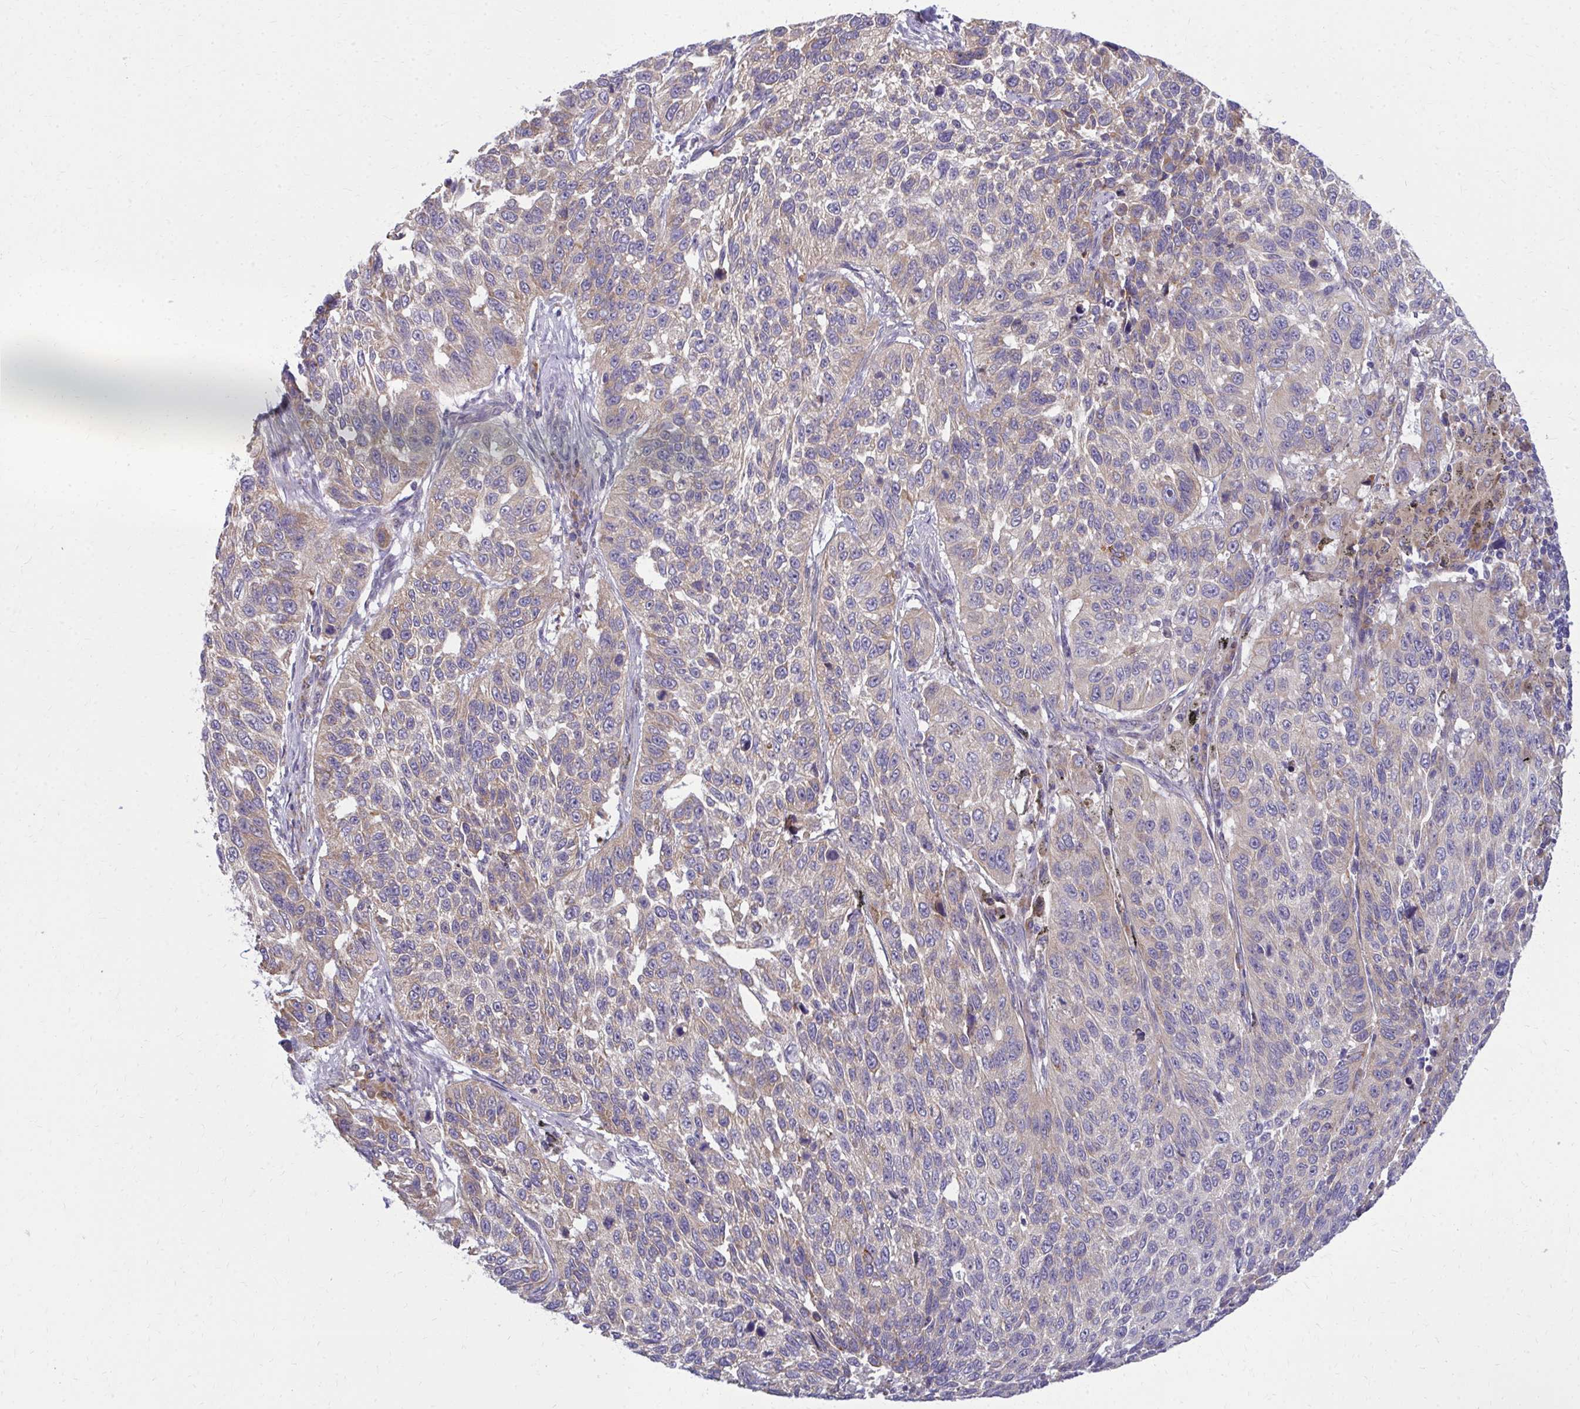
{"staining": {"intensity": "negative", "quantity": "none", "location": "none"}, "tissue": "lung cancer", "cell_type": "Tumor cells", "image_type": "cancer", "snomed": [{"axis": "morphology", "description": "Squamous cell carcinoma, NOS"}, {"axis": "topography", "description": "Lung"}], "caption": "Tumor cells are negative for brown protein staining in lung squamous cell carcinoma.", "gene": "CEMP1", "patient": {"sex": "male", "age": 62}}